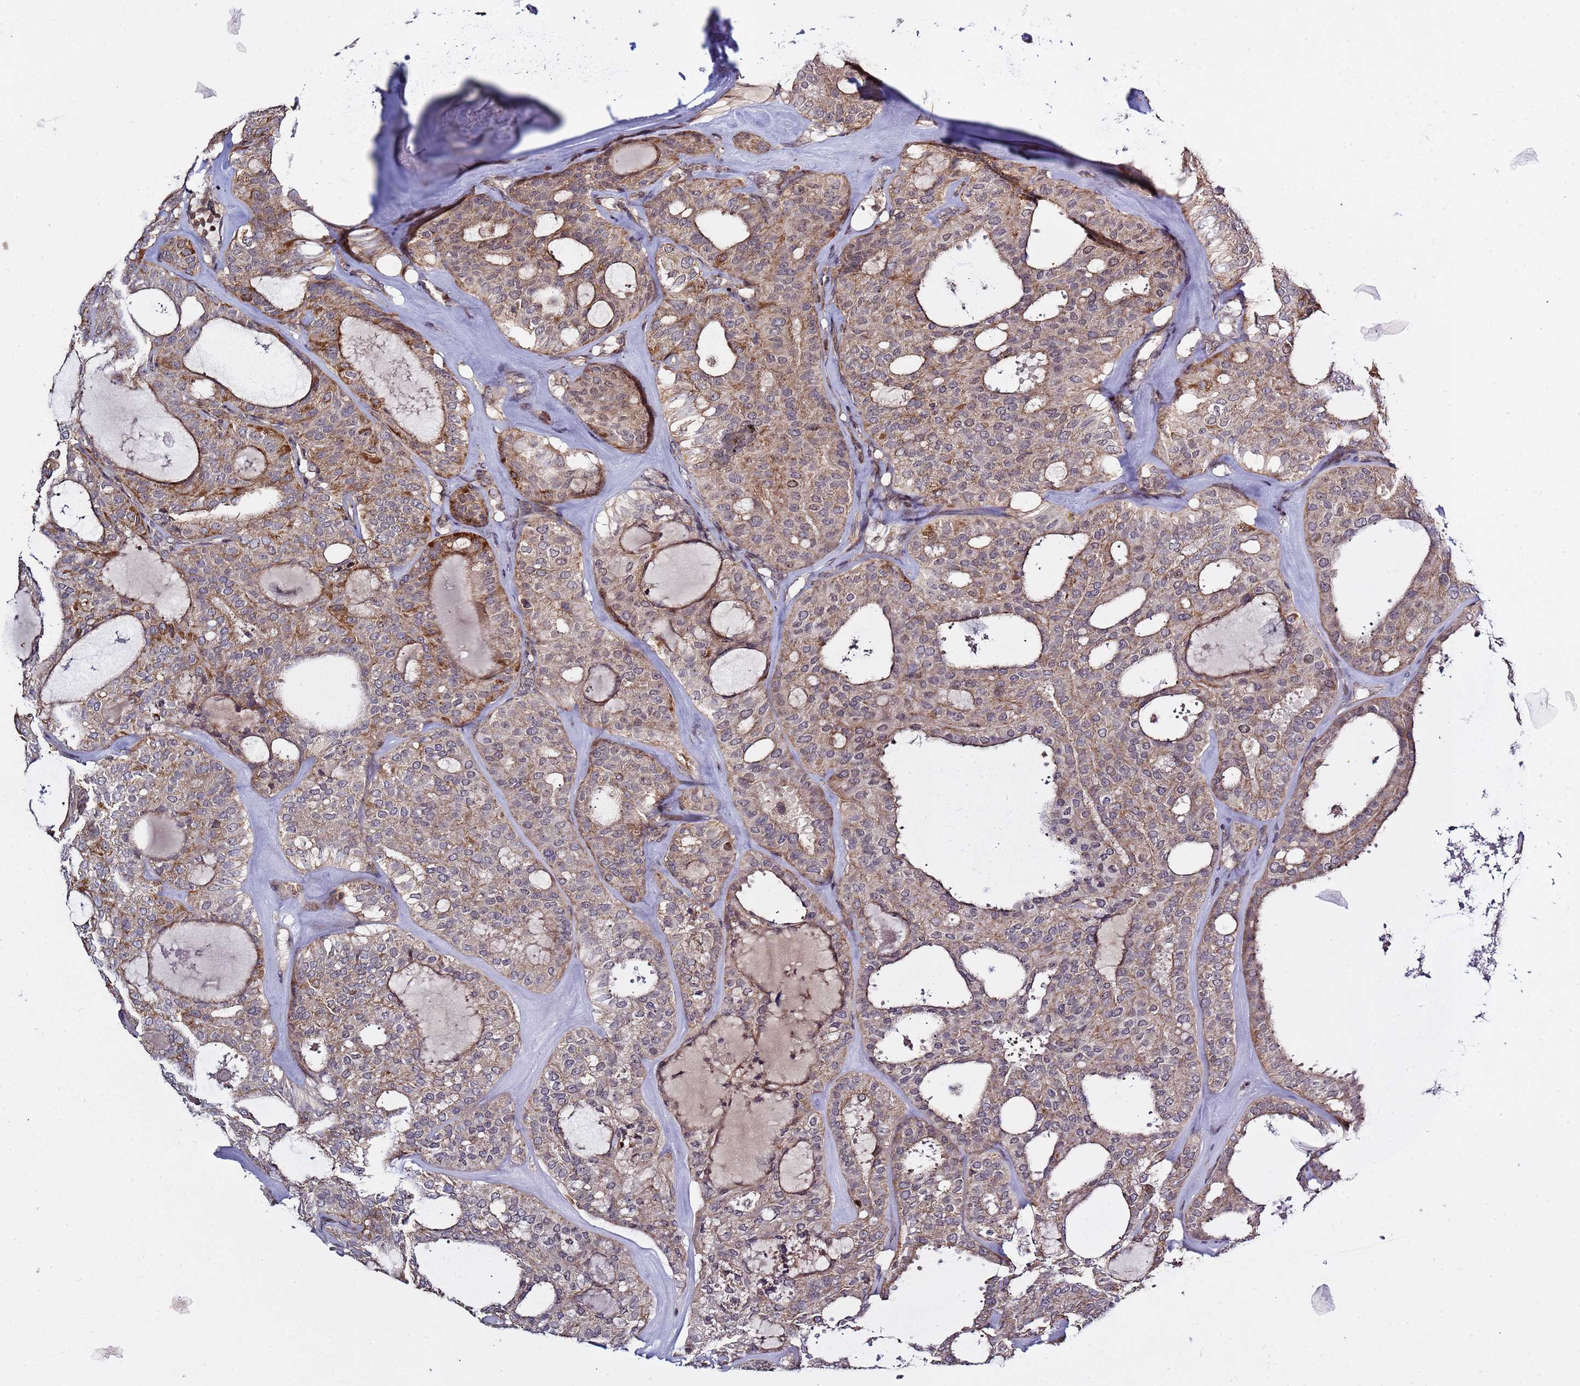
{"staining": {"intensity": "weak", "quantity": "<25%", "location": "cytoplasmic/membranous"}, "tissue": "thyroid cancer", "cell_type": "Tumor cells", "image_type": "cancer", "snomed": [{"axis": "morphology", "description": "Follicular adenoma carcinoma, NOS"}, {"axis": "topography", "description": "Thyroid gland"}], "caption": "Tumor cells are negative for protein expression in human thyroid cancer (follicular adenoma carcinoma).", "gene": "RCOR2", "patient": {"sex": "male", "age": 75}}